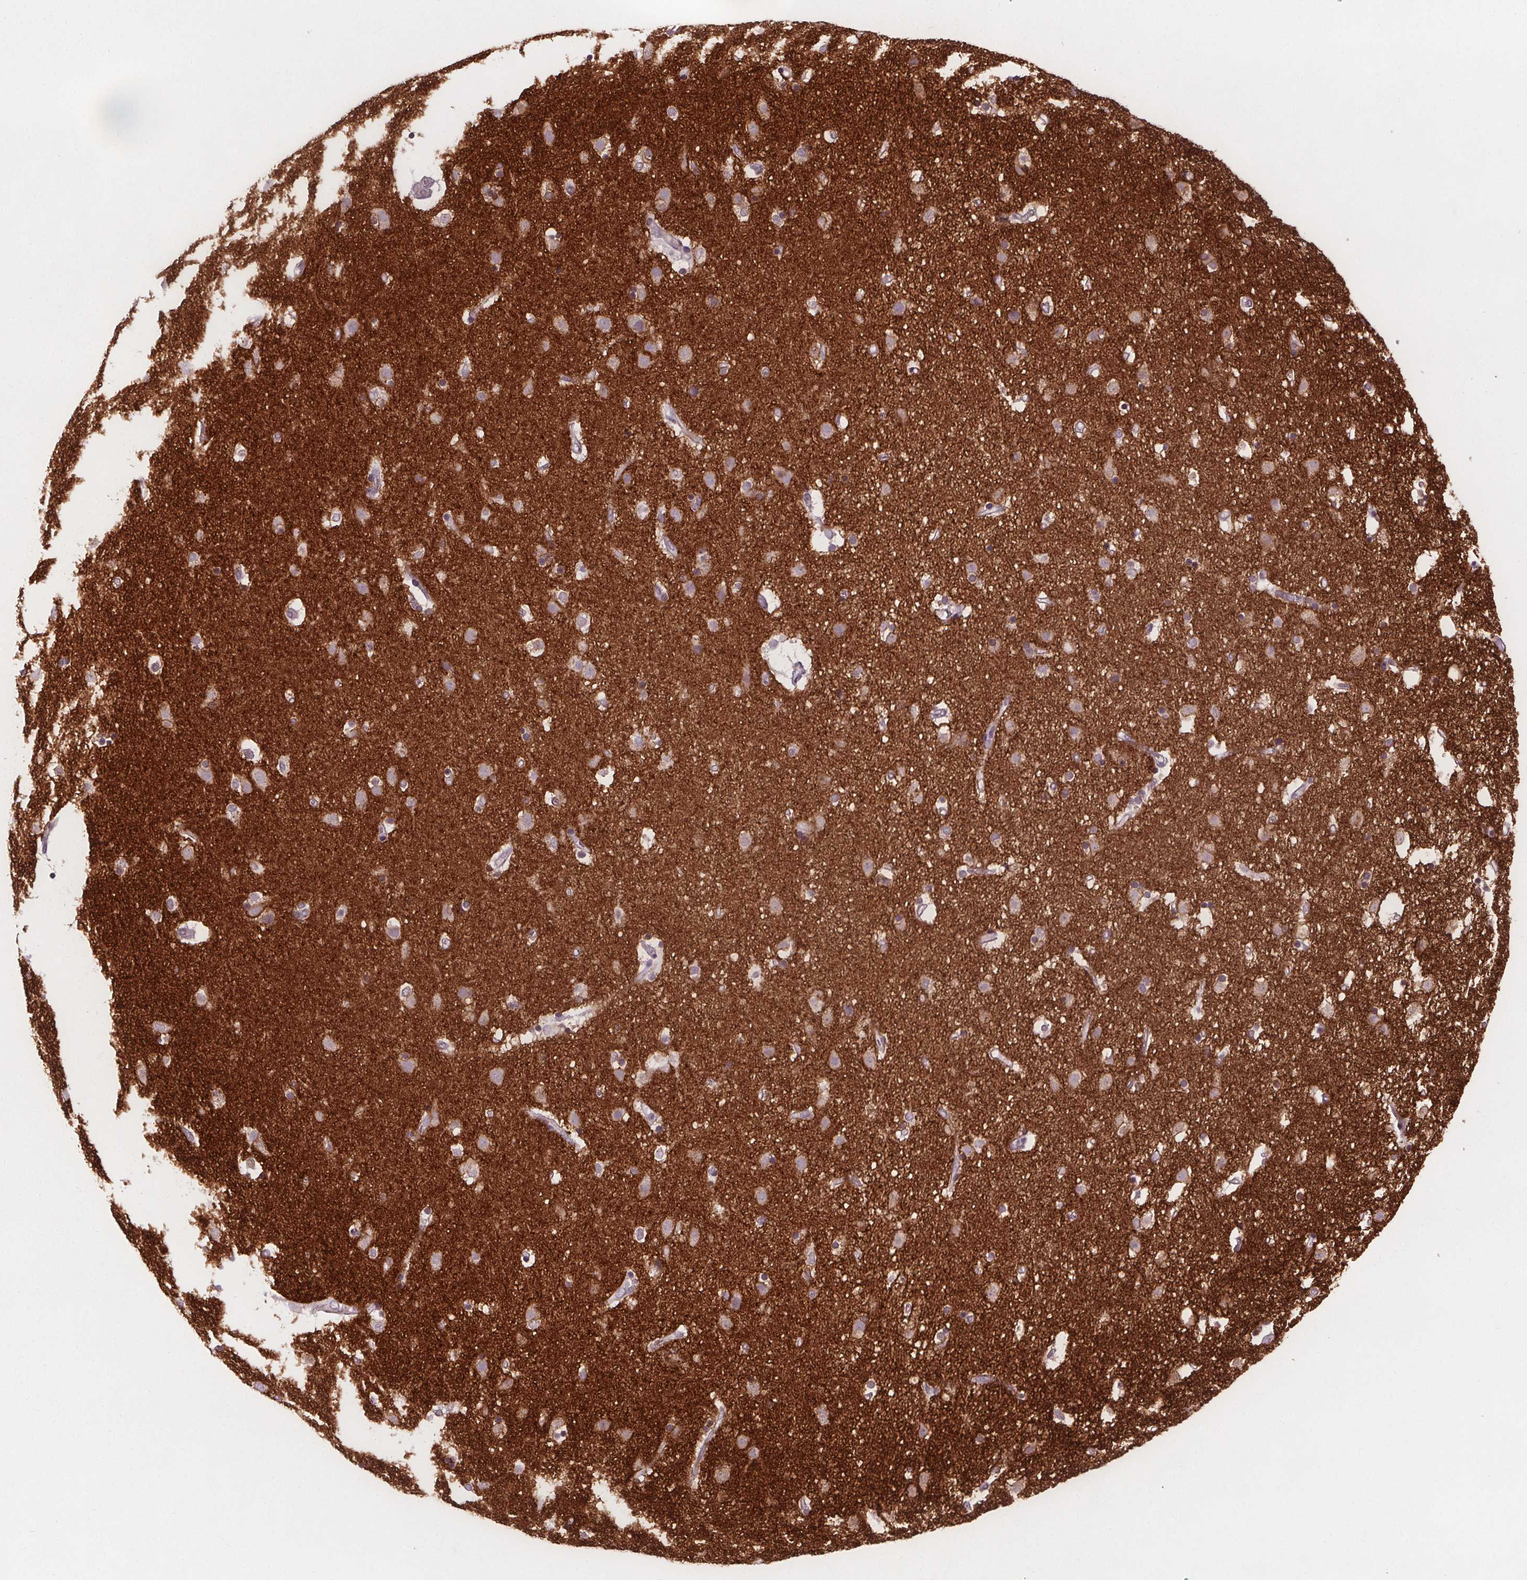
{"staining": {"intensity": "negative", "quantity": "none", "location": "none"}, "tissue": "caudate", "cell_type": "Glial cells", "image_type": "normal", "snomed": [{"axis": "morphology", "description": "Normal tissue, NOS"}, {"axis": "topography", "description": "Lateral ventricle wall"}], "caption": "Caudate stained for a protein using immunohistochemistry exhibits no expression glial cells.", "gene": "ATP1A1", "patient": {"sex": "female", "age": 71}}